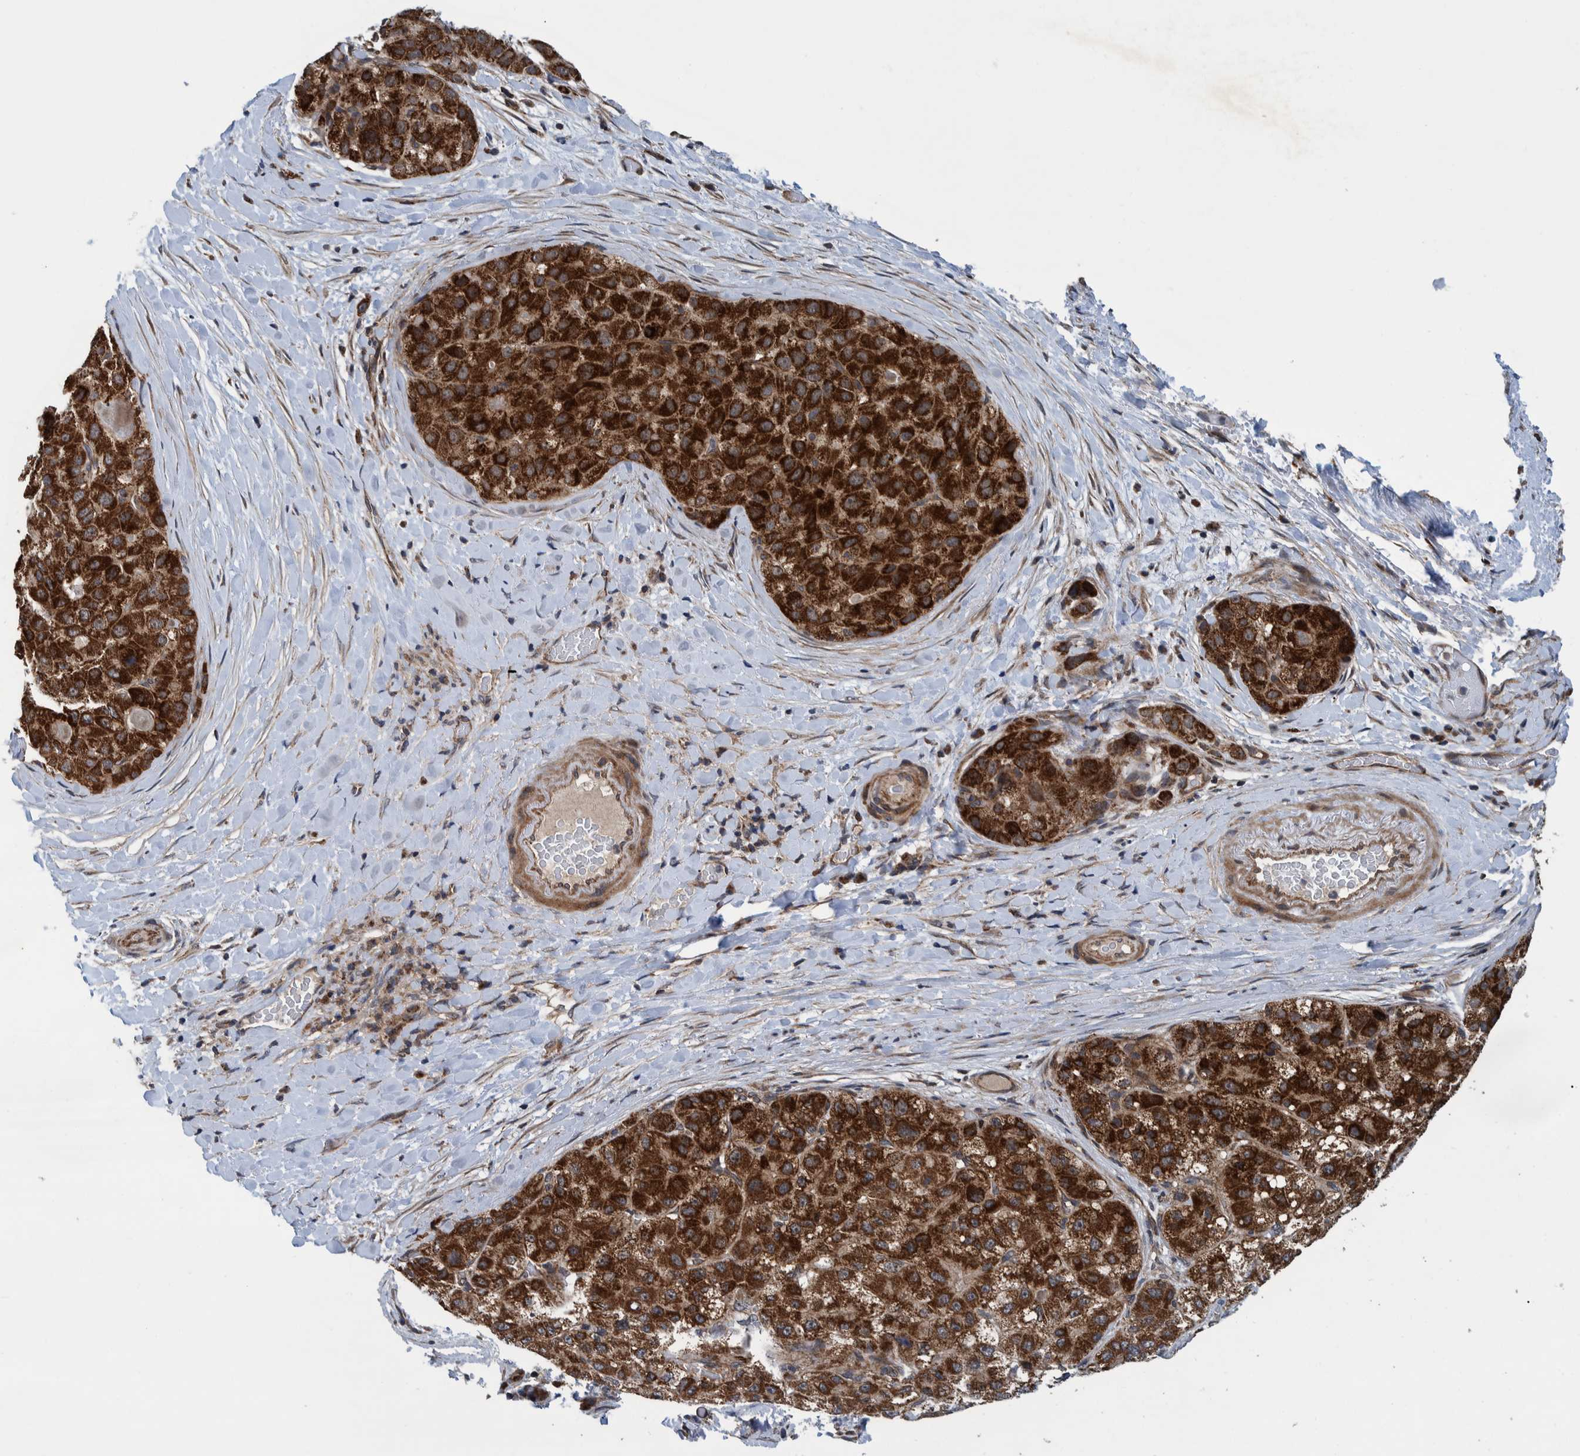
{"staining": {"intensity": "strong", "quantity": ">75%", "location": "cytoplasmic/membranous"}, "tissue": "liver cancer", "cell_type": "Tumor cells", "image_type": "cancer", "snomed": [{"axis": "morphology", "description": "Carcinoma, Hepatocellular, NOS"}, {"axis": "topography", "description": "Liver"}], "caption": "Liver hepatocellular carcinoma stained with a protein marker exhibits strong staining in tumor cells.", "gene": "MRPS7", "patient": {"sex": "male", "age": 80}}